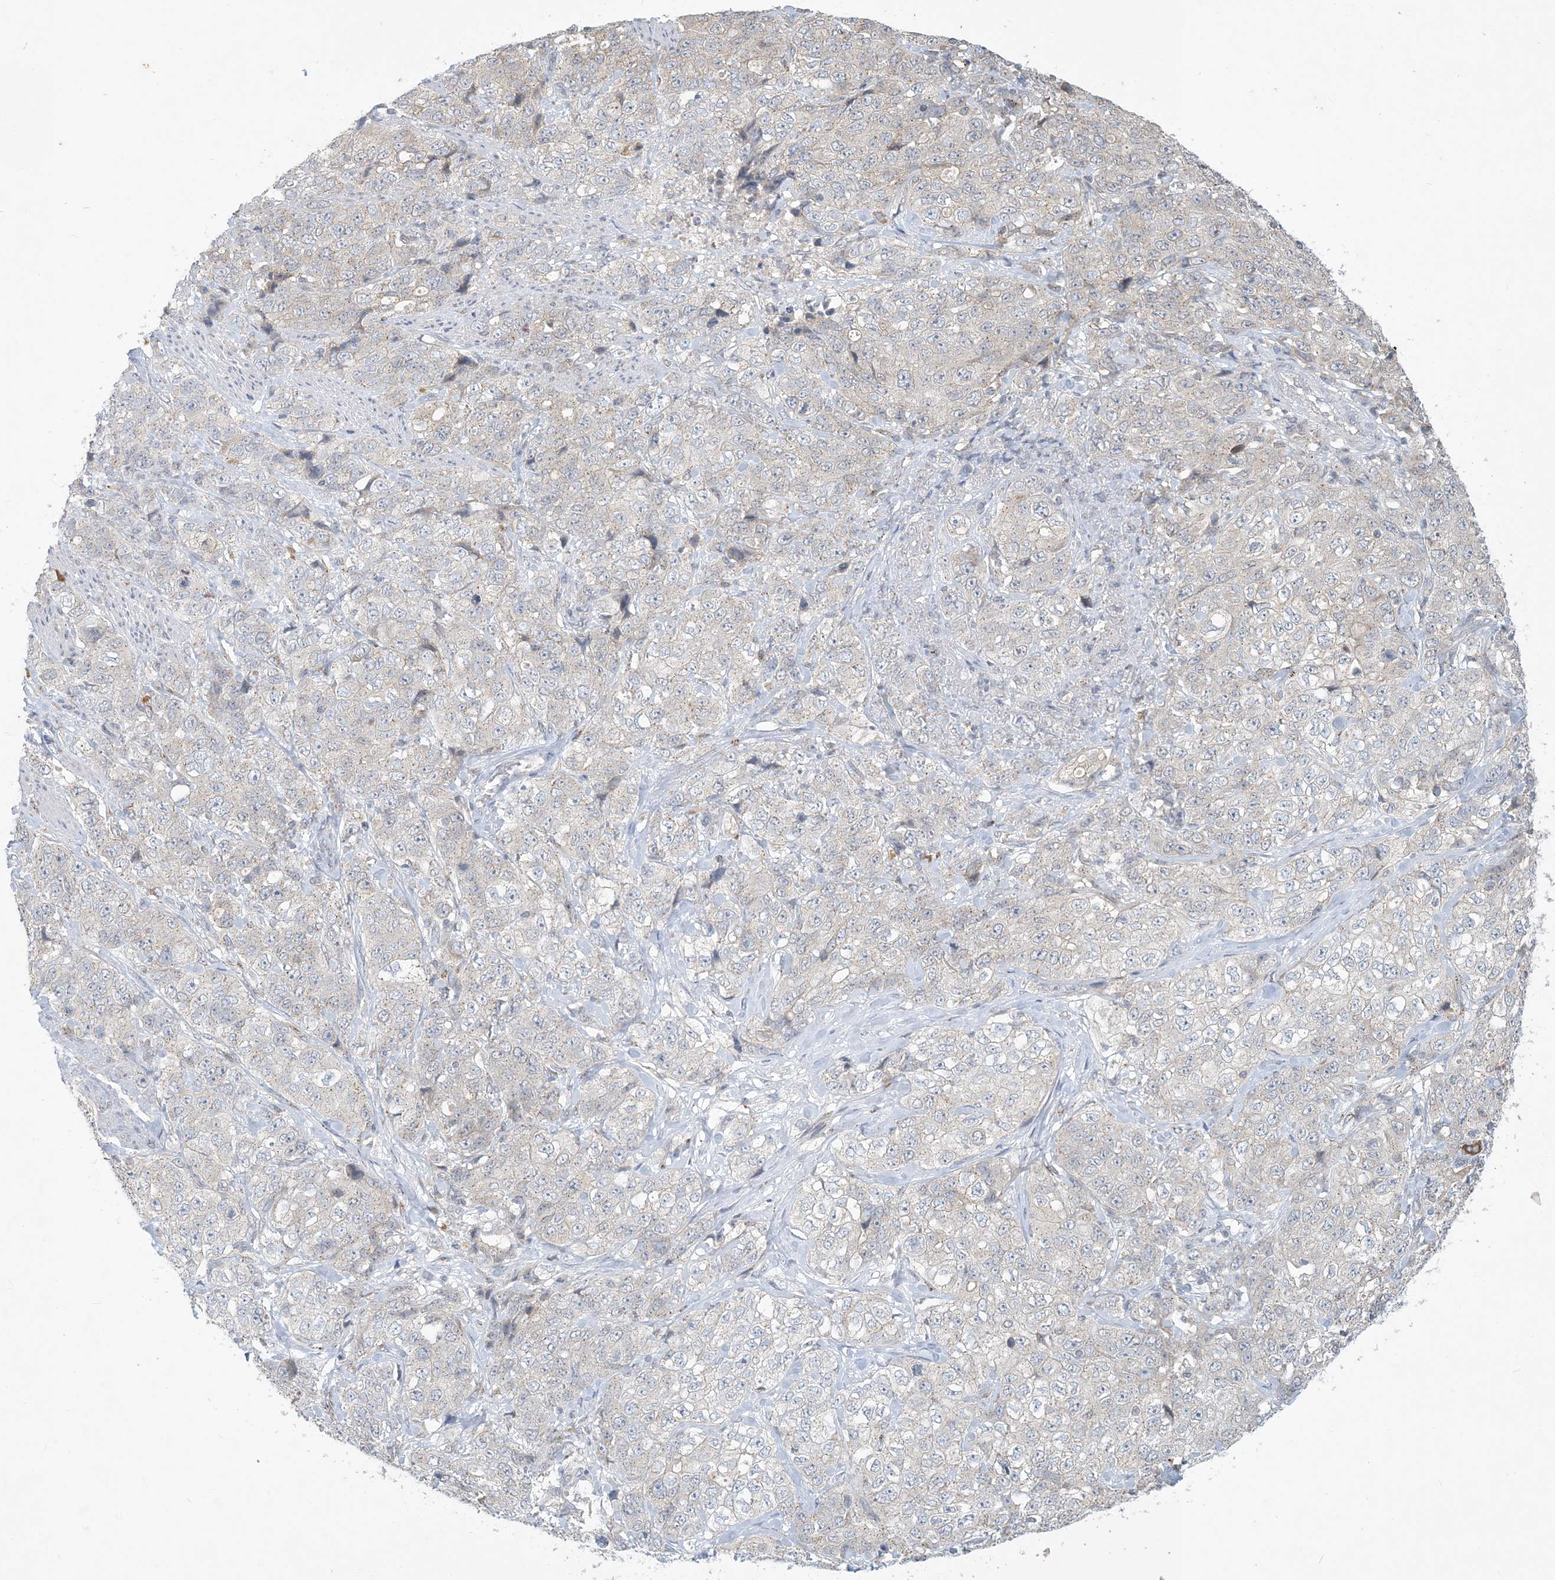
{"staining": {"intensity": "negative", "quantity": "none", "location": "none"}, "tissue": "stomach cancer", "cell_type": "Tumor cells", "image_type": "cancer", "snomed": [{"axis": "morphology", "description": "Adenocarcinoma, NOS"}, {"axis": "topography", "description": "Stomach"}], "caption": "This is a photomicrograph of immunohistochemistry (IHC) staining of stomach adenocarcinoma, which shows no staining in tumor cells. (Stains: DAB immunohistochemistry (IHC) with hematoxylin counter stain, Microscopy: brightfield microscopy at high magnification).", "gene": "CCDC14", "patient": {"sex": "male", "age": 48}}